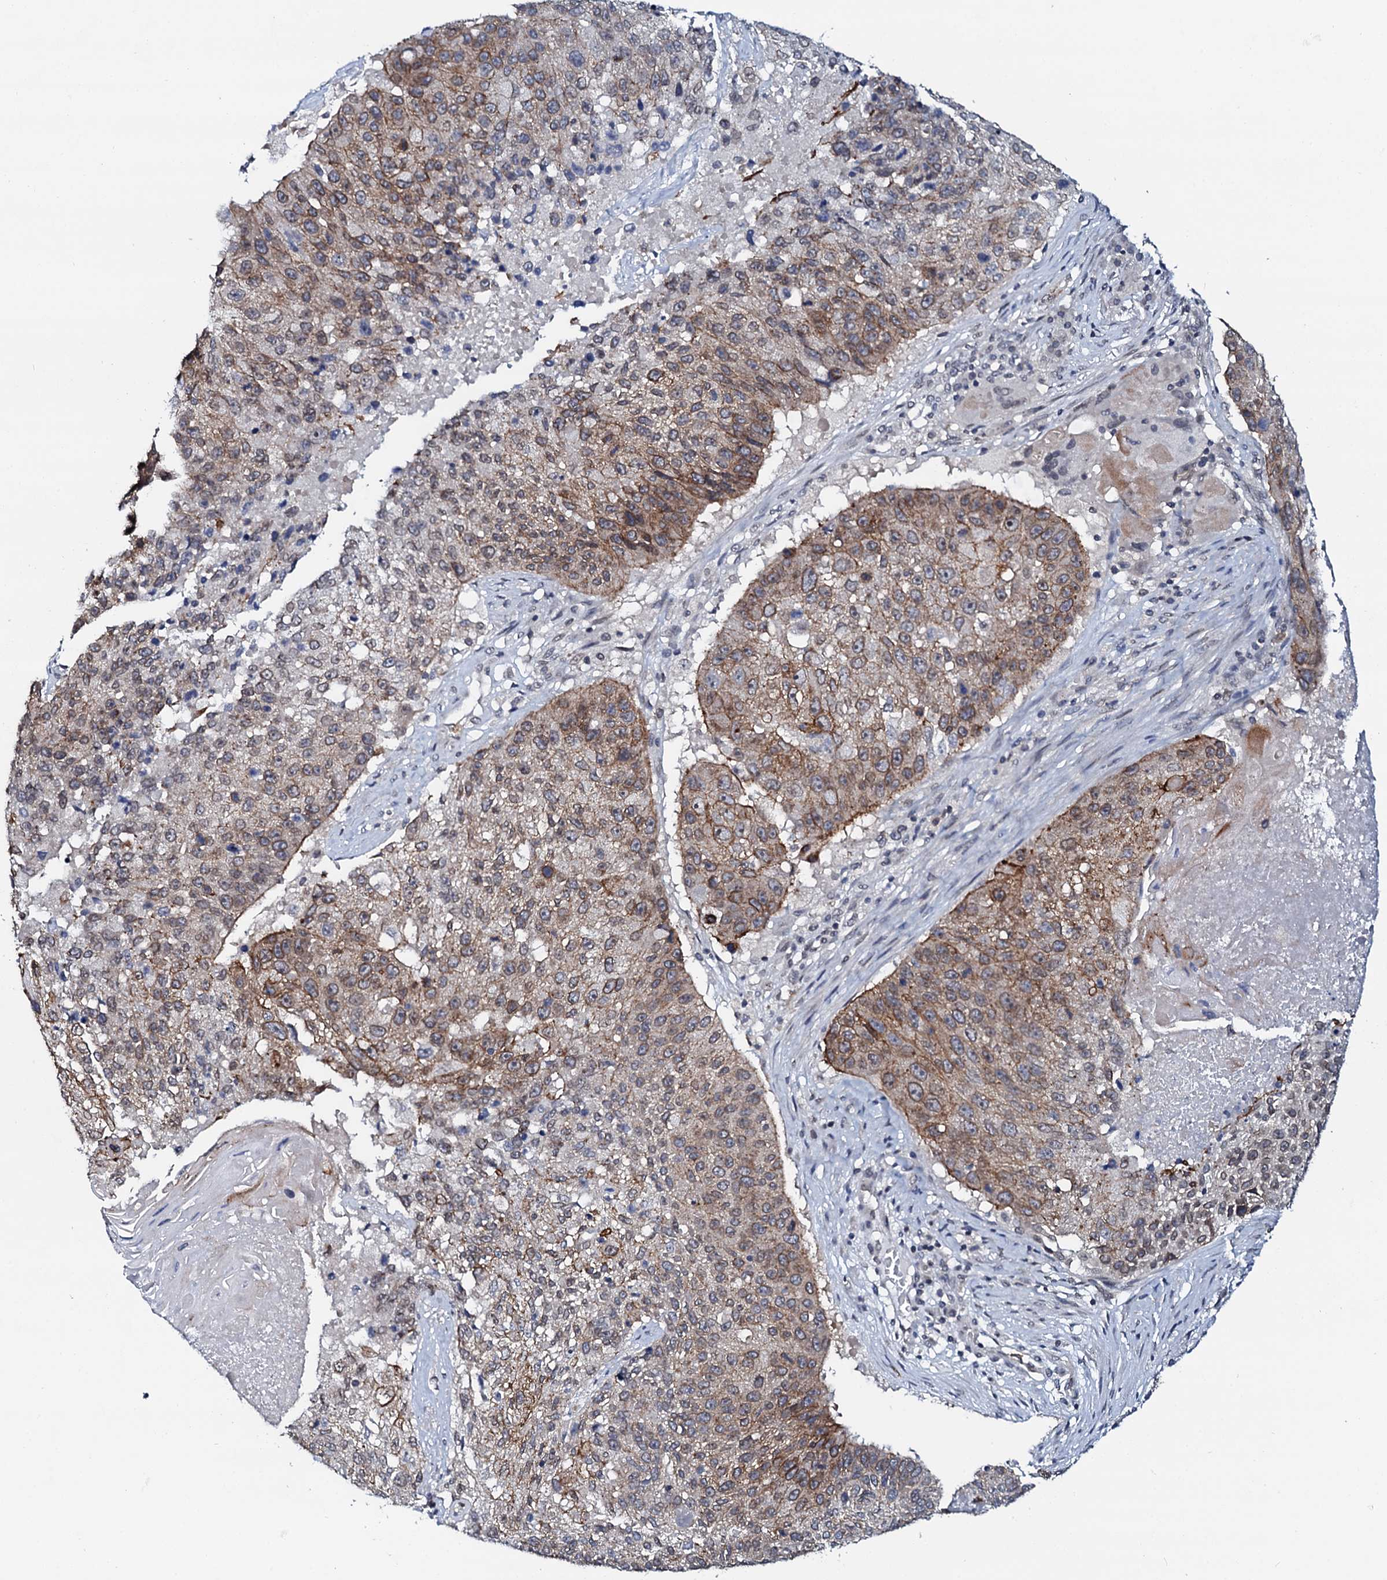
{"staining": {"intensity": "moderate", "quantity": "25%-75%", "location": "cytoplasmic/membranous"}, "tissue": "lung cancer", "cell_type": "Tumor cells", "image_type": "cancer", "snomed": [{"axis": "morphology", "description": "Squamous cell carcinoma, NOS"}, {"axis": "topography", "description": "Lung"}], "caption": "Immunohistochemical staining of human squamous cell carcinoma (lung) shows medium levels of moderate cytoplasmic/membranous staining in approximately 25%-75% of tumor cells. (brown staining indicates protein expression, while blue staining denotes nuclei).", "gene": "SNTA1", "patient": {"sex": "male", "age": 61}}